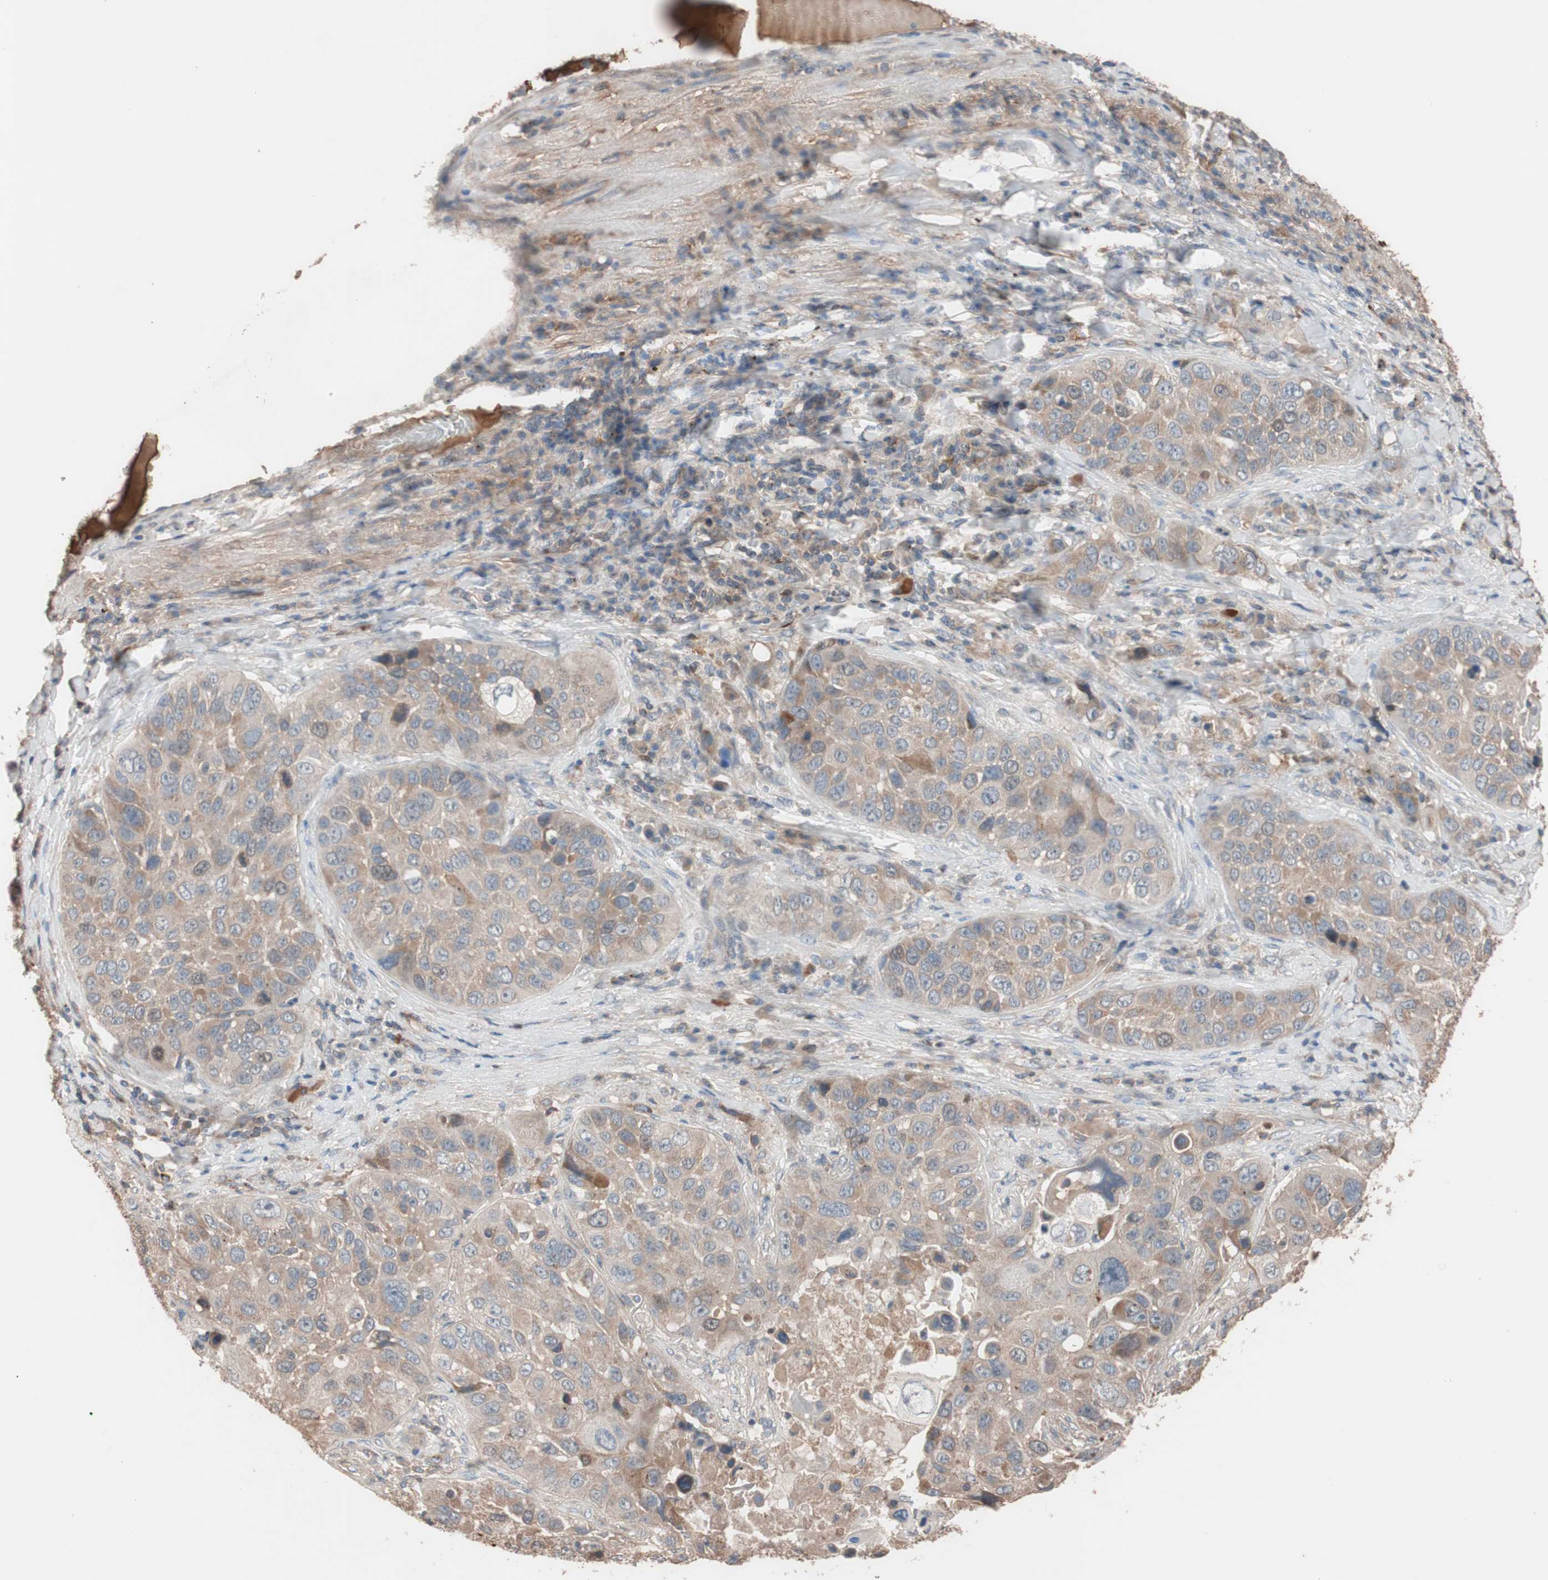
{"staining": {"intensity": "moderate", "quantity": ">75%", "location": "cytoplasmic/membranous"}, "tissue": "lung cancer", "cell_type": "Tumor cells", "image_type": "cancer", "snomed": [{"axis": "morphology", "description": "Squamous cell carcinoma, NOS"}, {"axis": "topography", "description": "Lung"}], "caption": "A brown stain shows moderate cytoplasmic/membranous staining of a protein in human lung squamous cell carcinoma tumor cells.", "gene": "SDC4", "patient": {"sex": "male", "age": 57}}